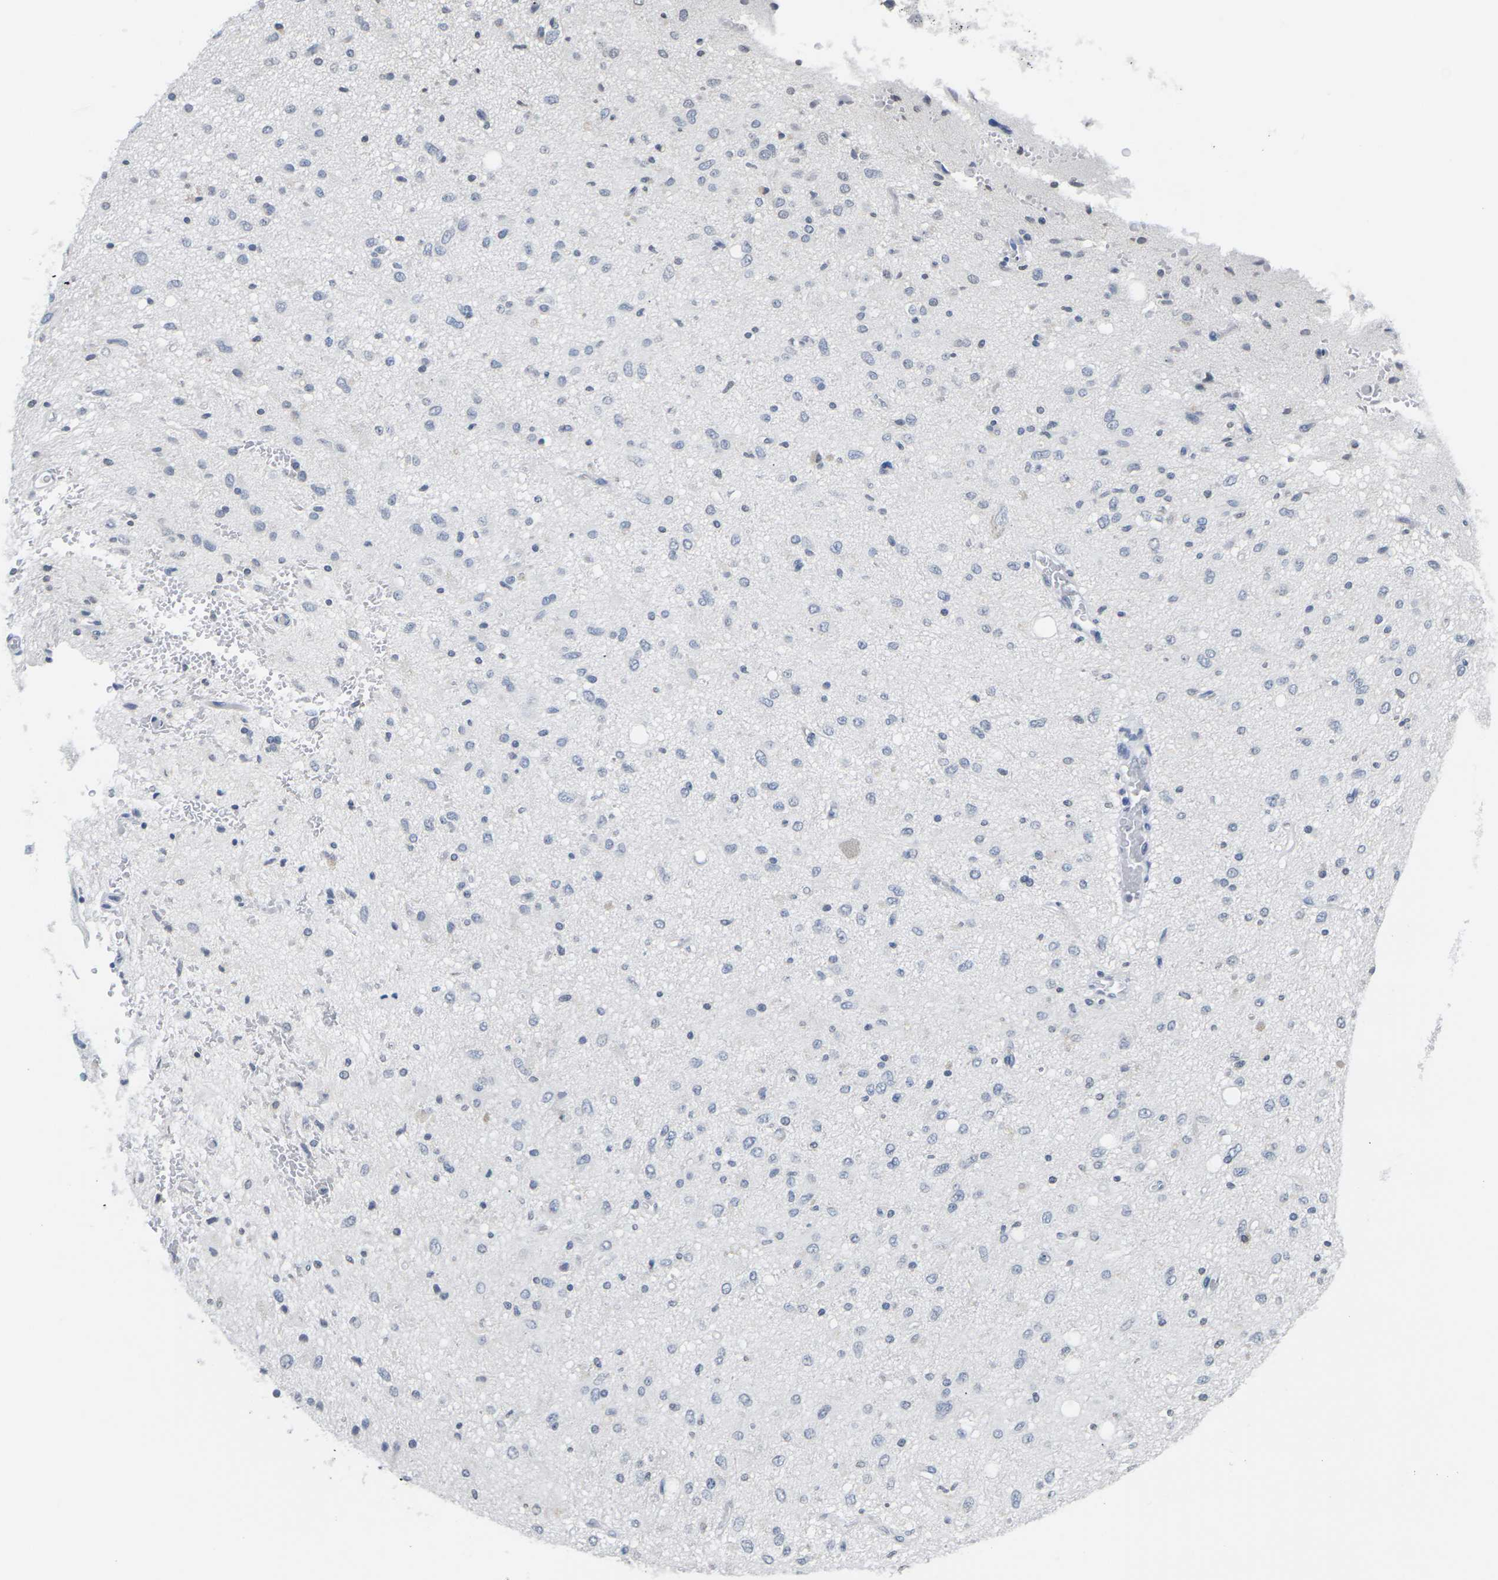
{"staining": {"intensity": "moderate", "quantity": "25%-75%", "location": "nuclear"}, "tissue": "glioma", "cell_type": "Tumor cells", "image_type": "cancer", "snomed": [{"axis": "morphology", "description": "Glioma, malignant, Low grade"}, {"axis": "topography", "description": "Brain"}], "caption": "Immunohistochemistry (IHC) of human glioma demonstrates medium levels of moderate nuclear positivity in about 25%-75% of tumor cells.", "gene": "ETV5", "patient": {"sex": "male", "age": 77}}